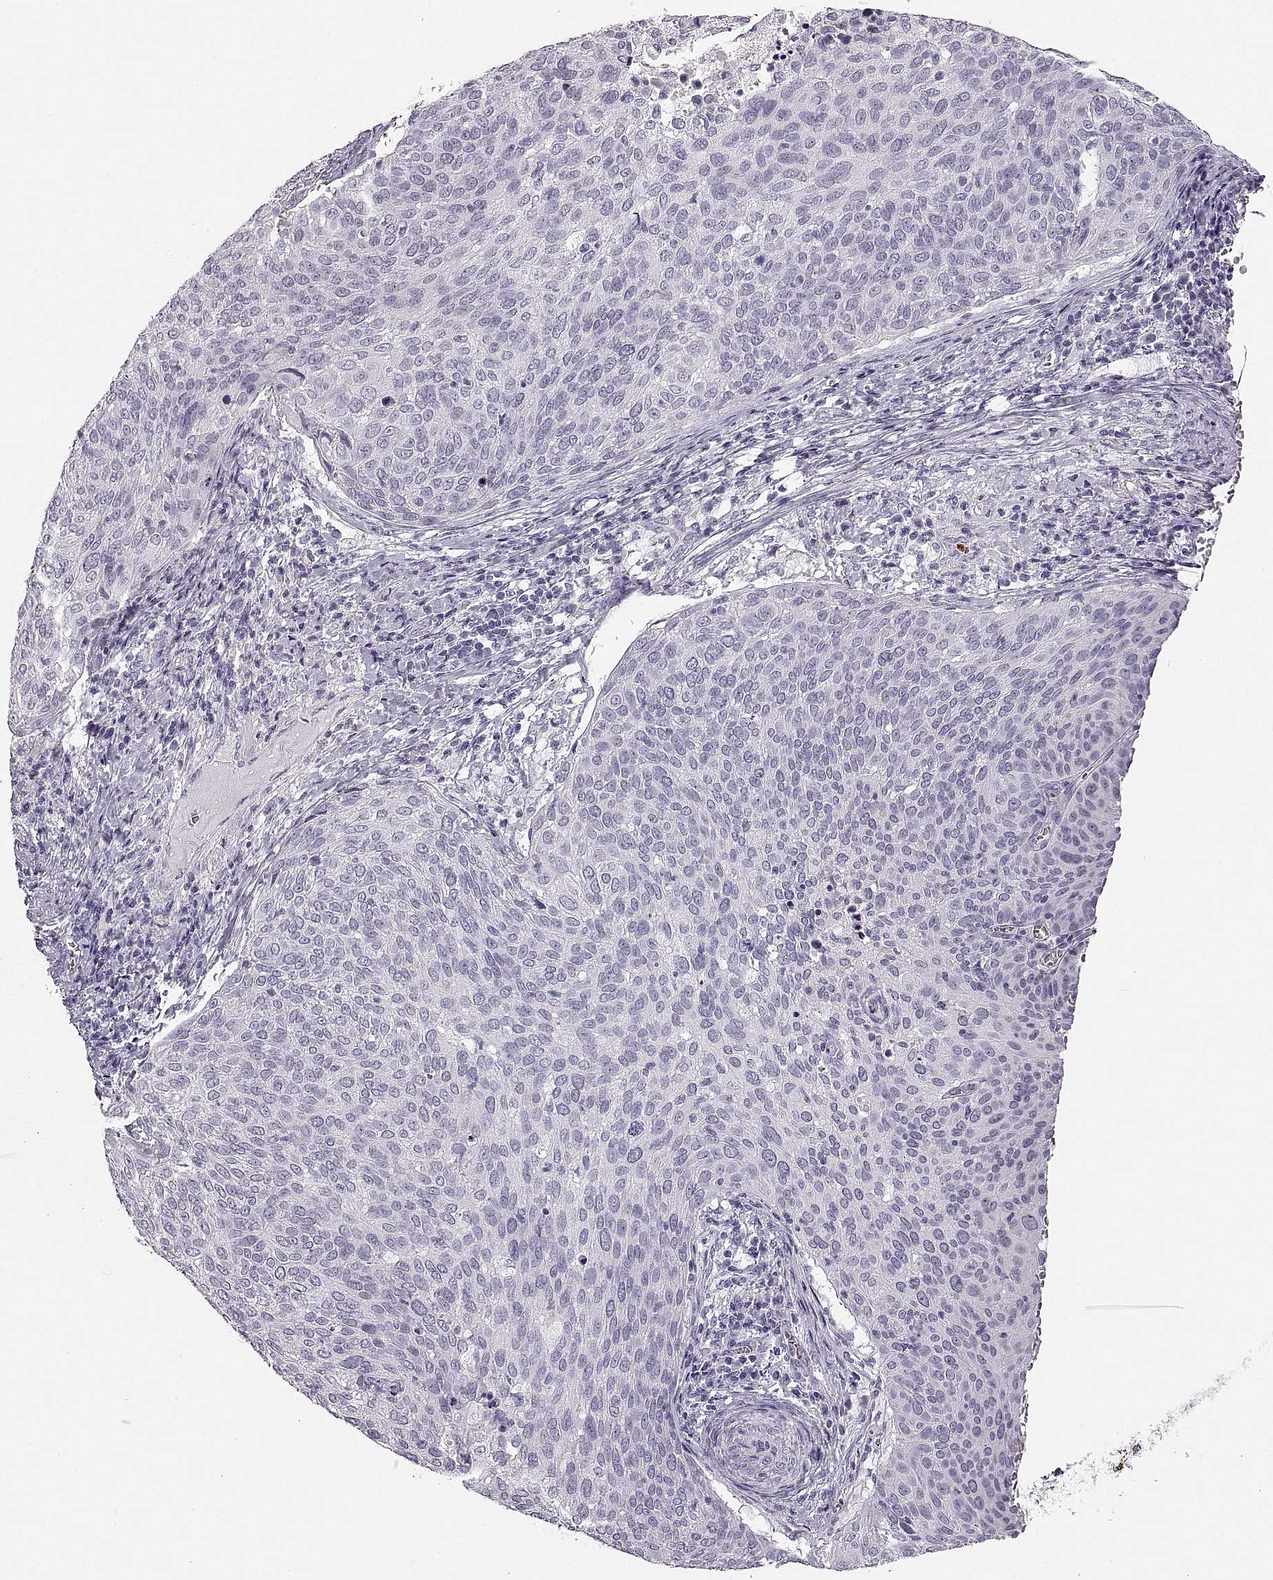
{"staining": {"intensity": "negative", "quantity": "none", "location": "none"}, "tissue": "cervical cancer", "cell_type": "Tumor cells", "image_type": "cancer", "snomed": [{"axis": "morphology", "description": "Squamous cell carcinoma, NOS"}, {"axis": "topography", "description": "Cervix"}], "caption": "A high-resolution micrograph shows immunohistochemistry staining of cervical cancer, which shows no significant staining in tumor cells.", "gene": "MILR1", "patient": {"sex": "female", "age": 39}}